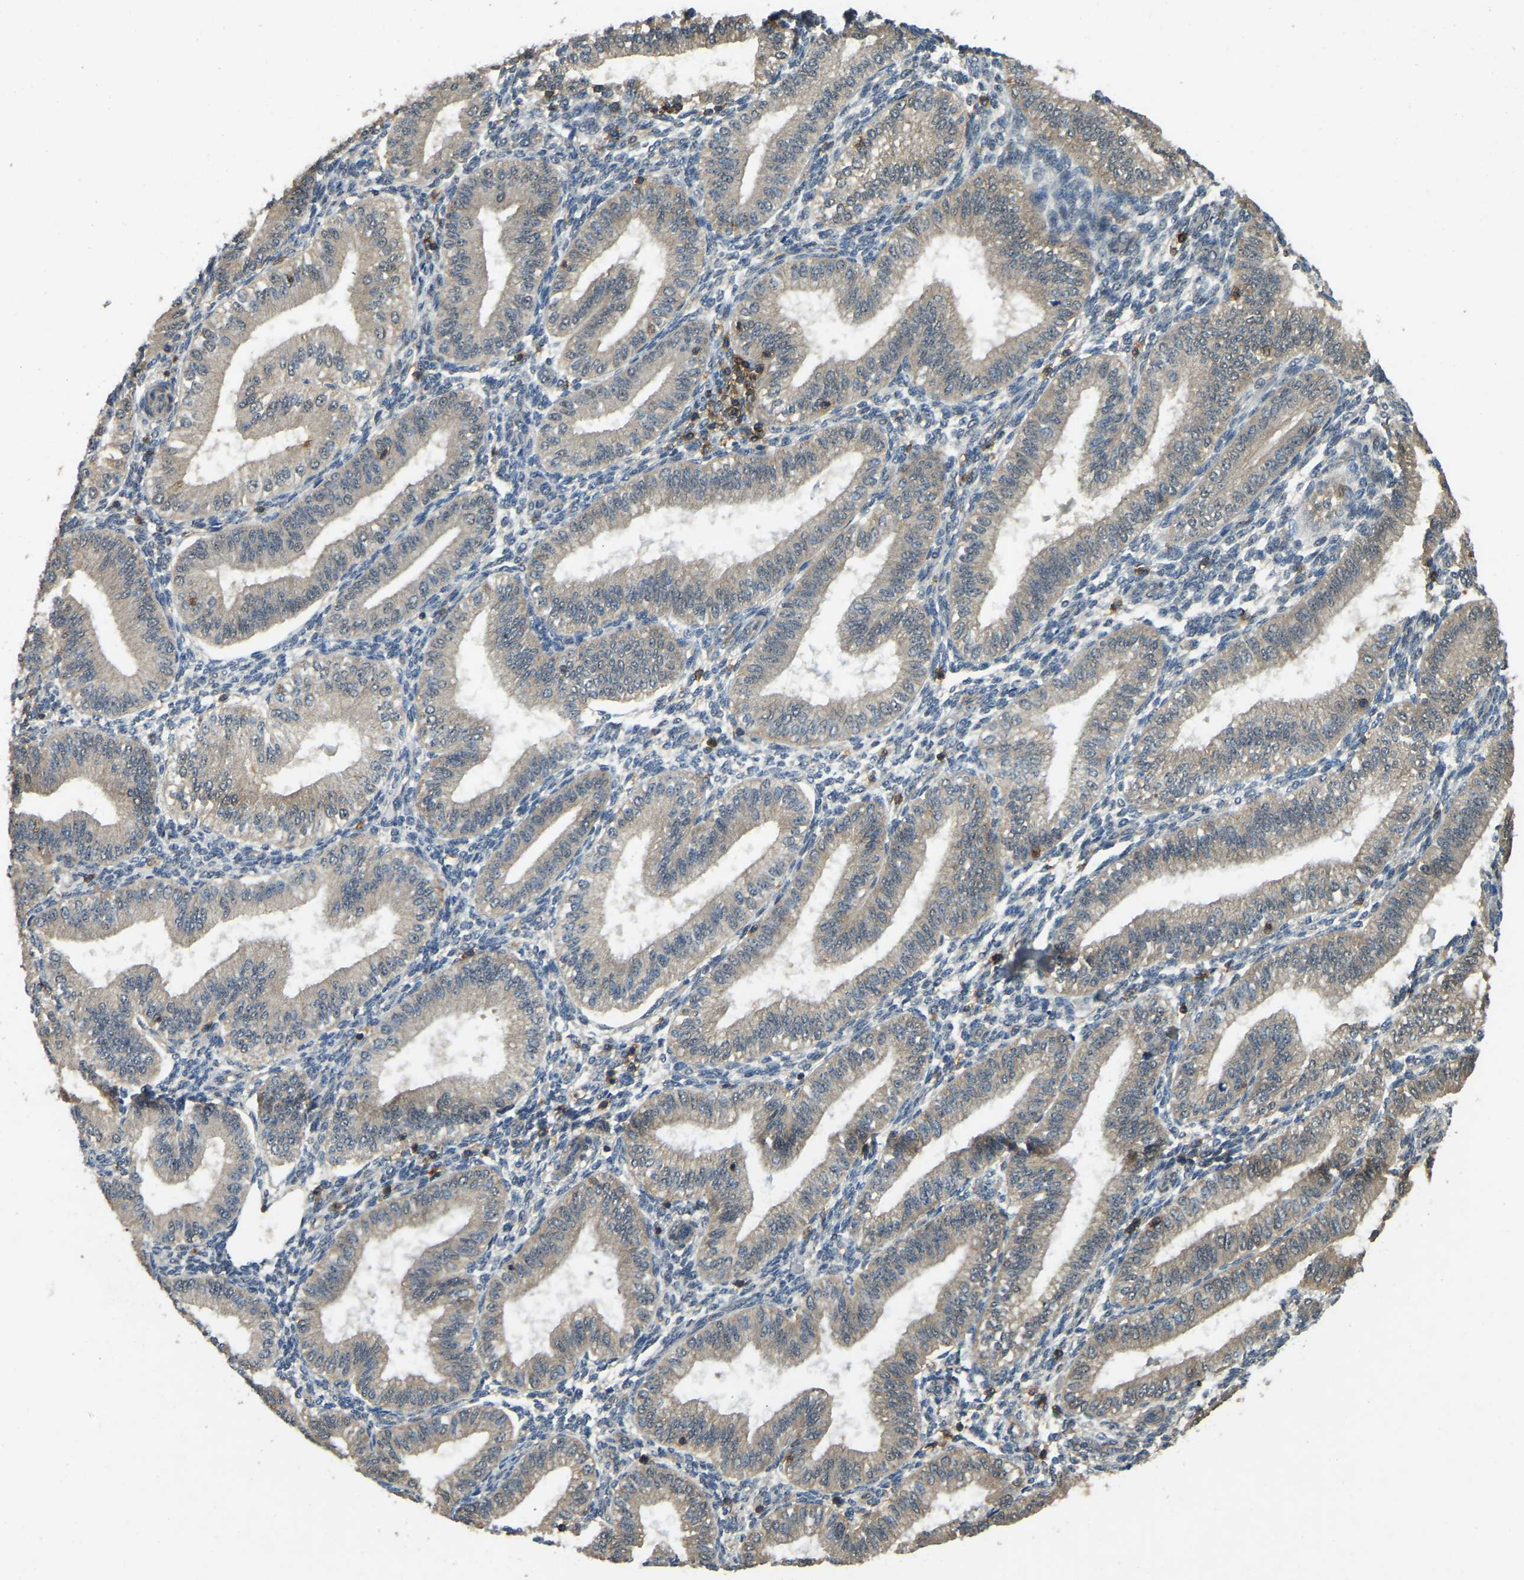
{"staining": {"intensity": "weak", "quantity": "<25%", "location": "cytoplasmic/membranous"}, "tissue": "endometrium", "cell_type": "Cells in endometrial stroma", "image_type": "normal", "snomed": [{"axis": "morphology", "description": "Normal tissue, NOS"}, {"axis": "topography", "description": "Endometrium"}], "caption": "Histopathology image shows no significant protein staining in cells in endometrial stroma of unremarkable endometrium.", "gene": "ATP8B1", "patient": {"sex": "female", "age": 39}}